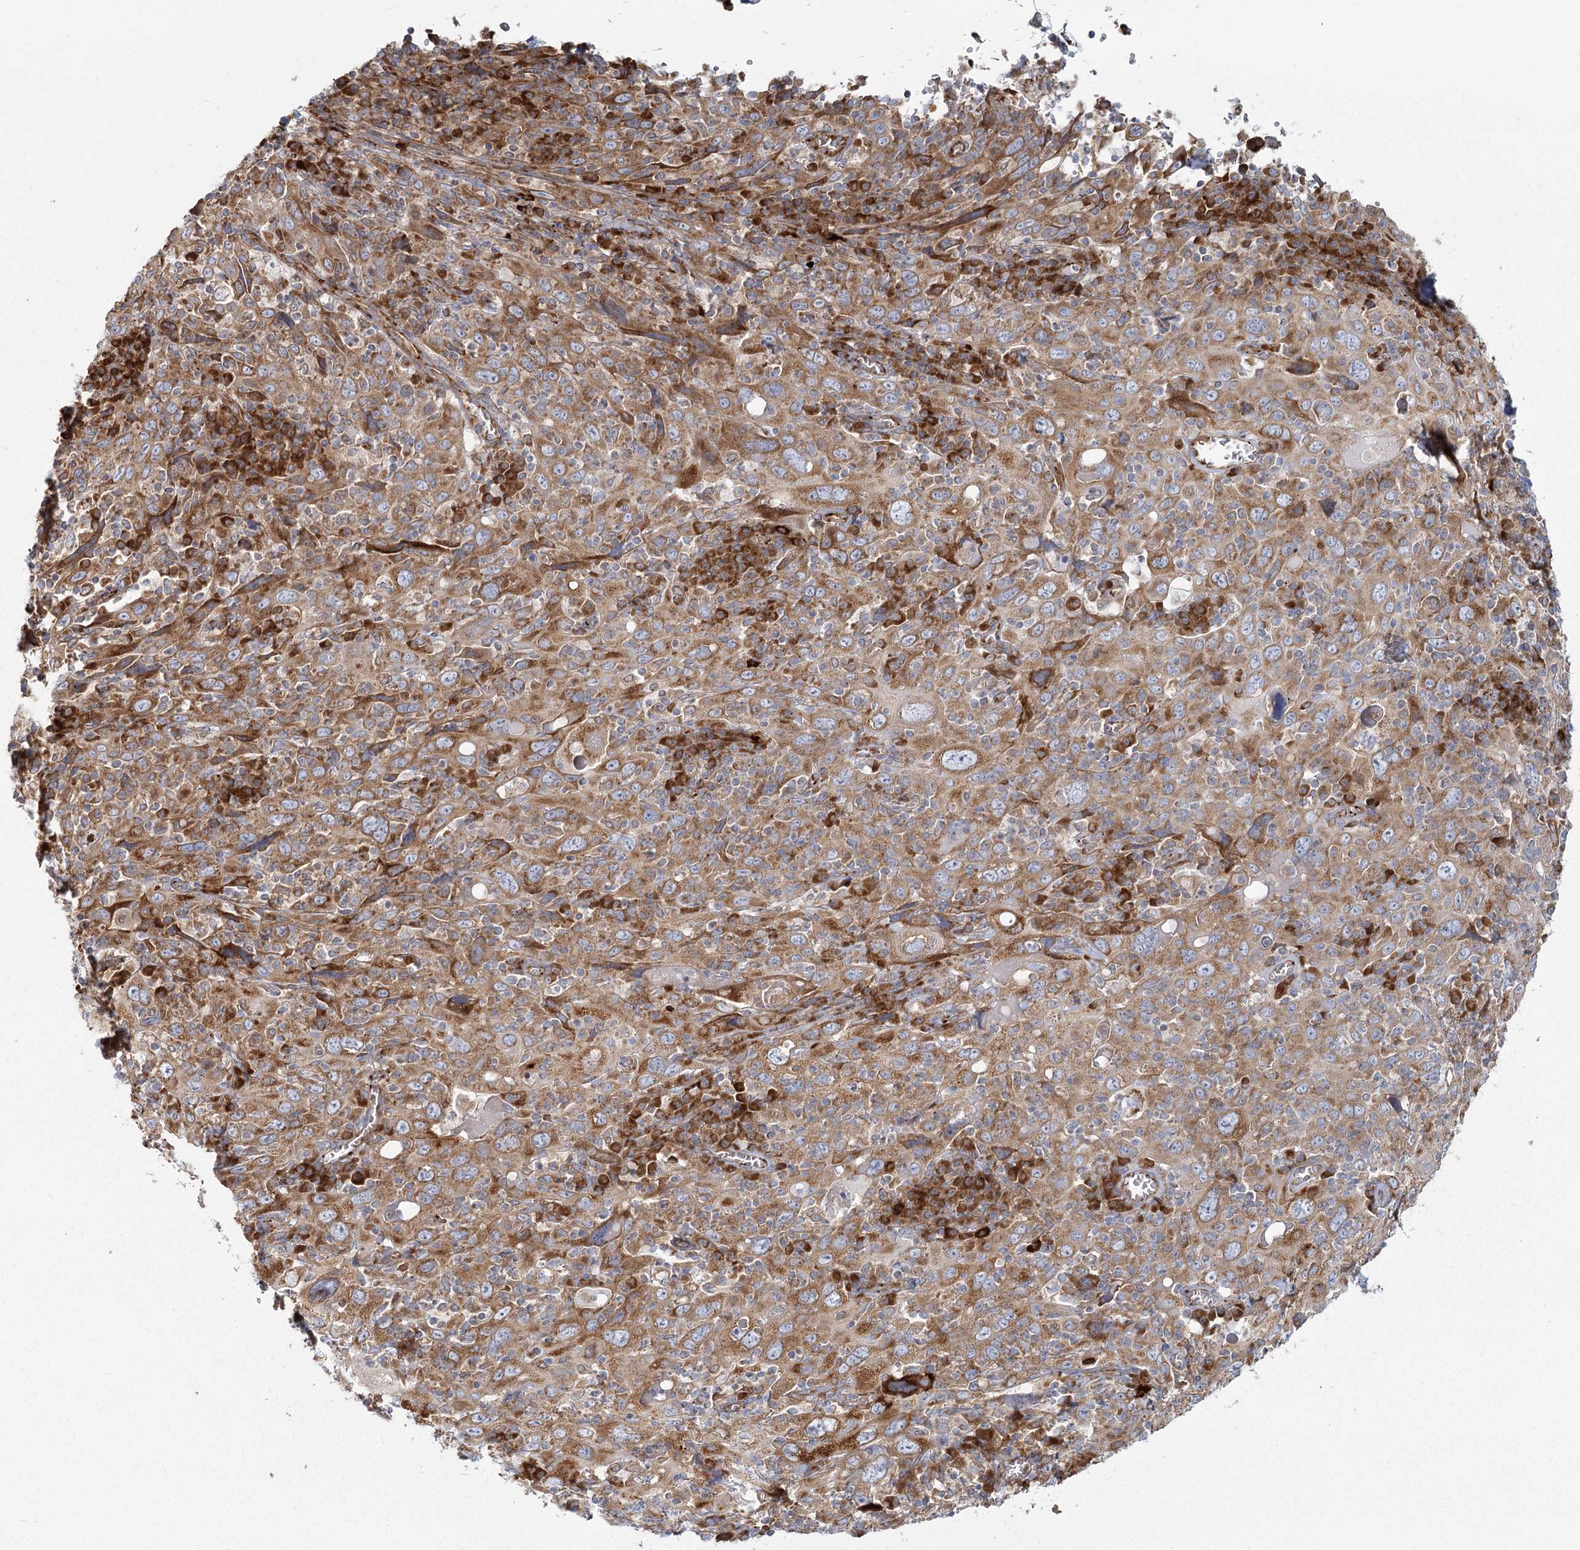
{"staining": {"intensity": "moderate", "quantity": ">75%", "location": "cytoplasmic/membranous"}, "tissue": "cervical cancer", "cell_type": "Tumor cells", "image_type": "cancer", "snomed": [{"axis": "morphology", "description": "Squamous cell carcinoma, NOS"}, {"axis": "topography", "description": "Cervix"}], "caption": "Protein staining reveals moderate cytoplasmic/membranous staining in about >75% of tumor cells in cervical squamous cell carcinoma.", "gene": "HARS2", "patient": {"sex": "female", "age": 46}}